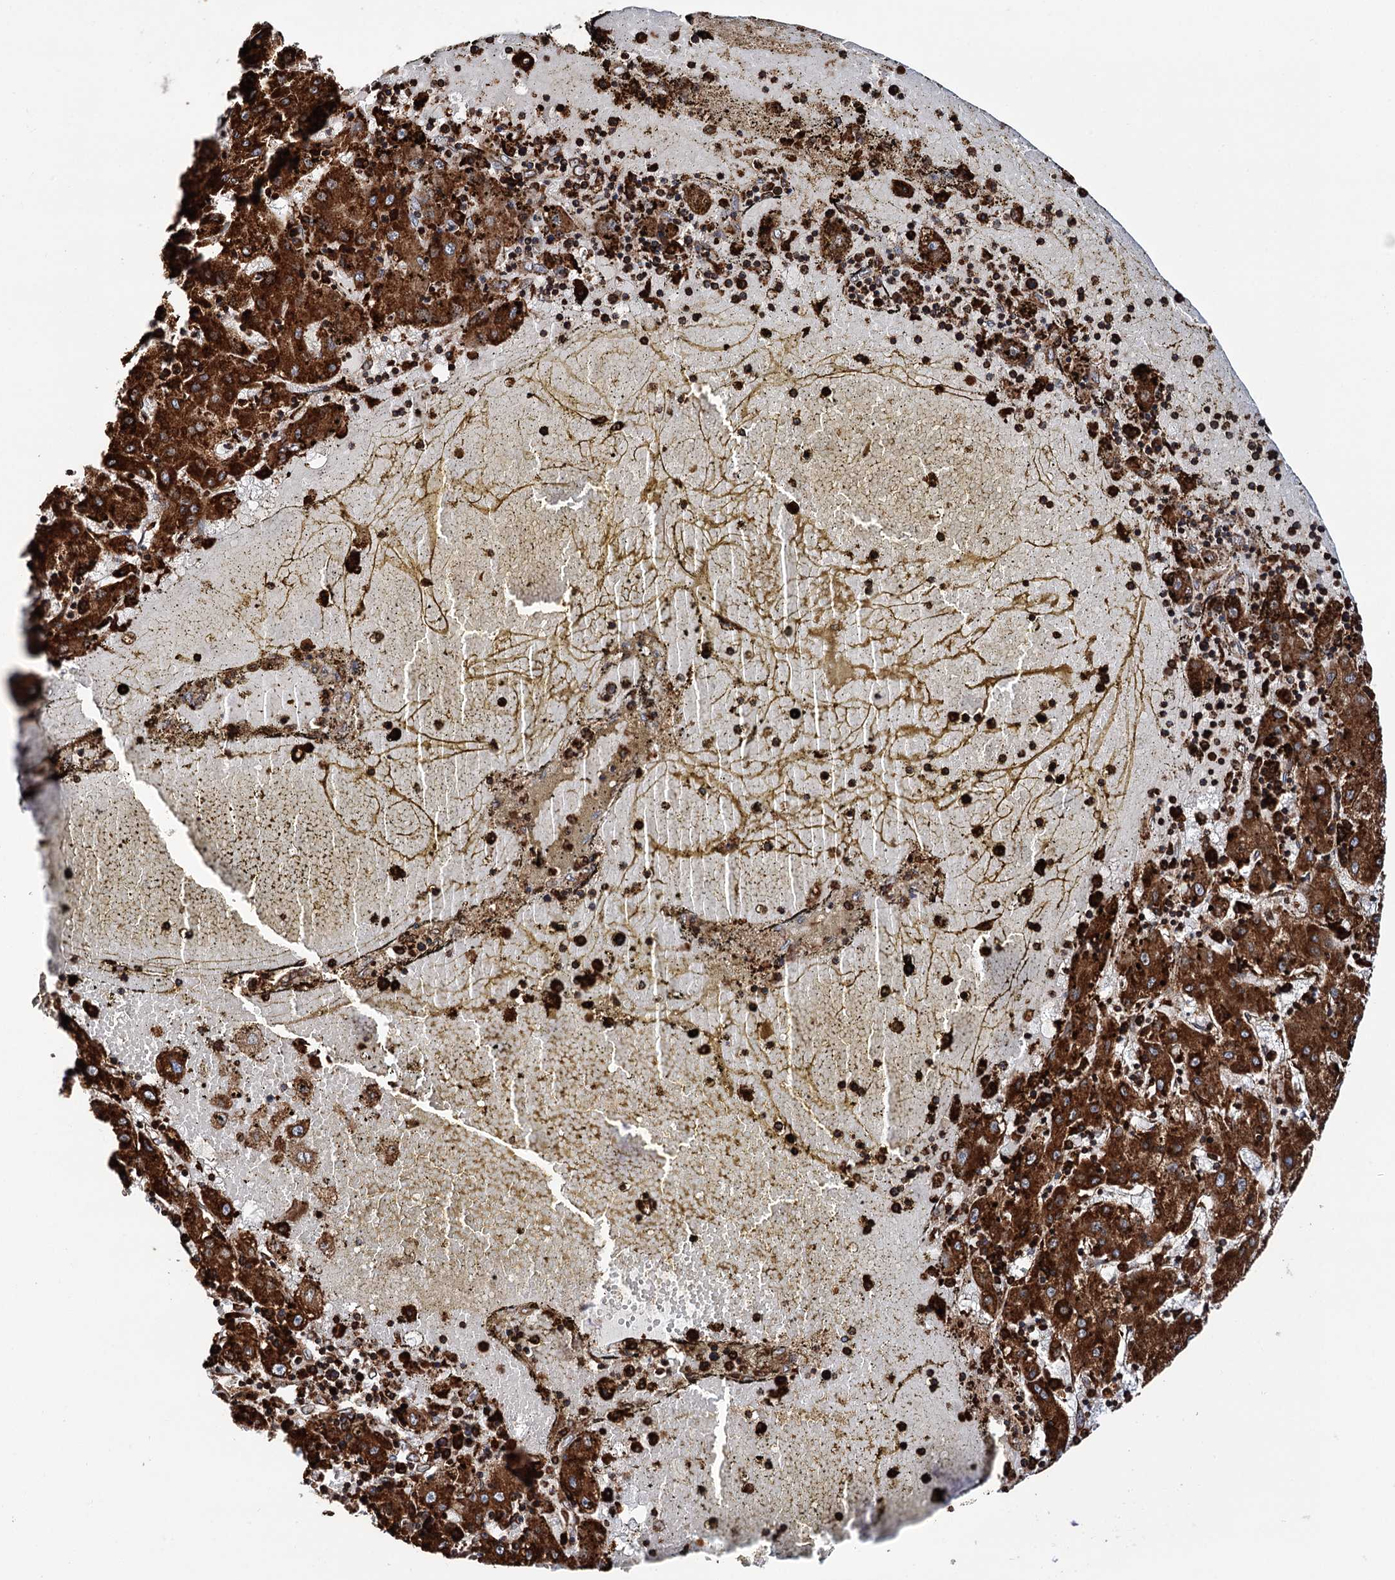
{"staining": {"intensity": "strong", "quantity": ">75%", "location": "cytoplasmic/membranous"}, "tissue": "liver cancer", "cell_type": "Tumor cells", "image_type": "cancer", "snomed": [{"axis": "morphology", "description": "Carcinoma, Hepatocellular, NOS"}, {"axis": "topography", "description": "Liver"}], "caption": "Immunohistochemistry of human liver cancer (hepatocellular carcinoma) exhibits high levels of strong cytoplasmic/membranous positivity in approximately >75% of tumor cells.", "gene": "ERP29", "patient": {"sex": "male", "age": 72}}